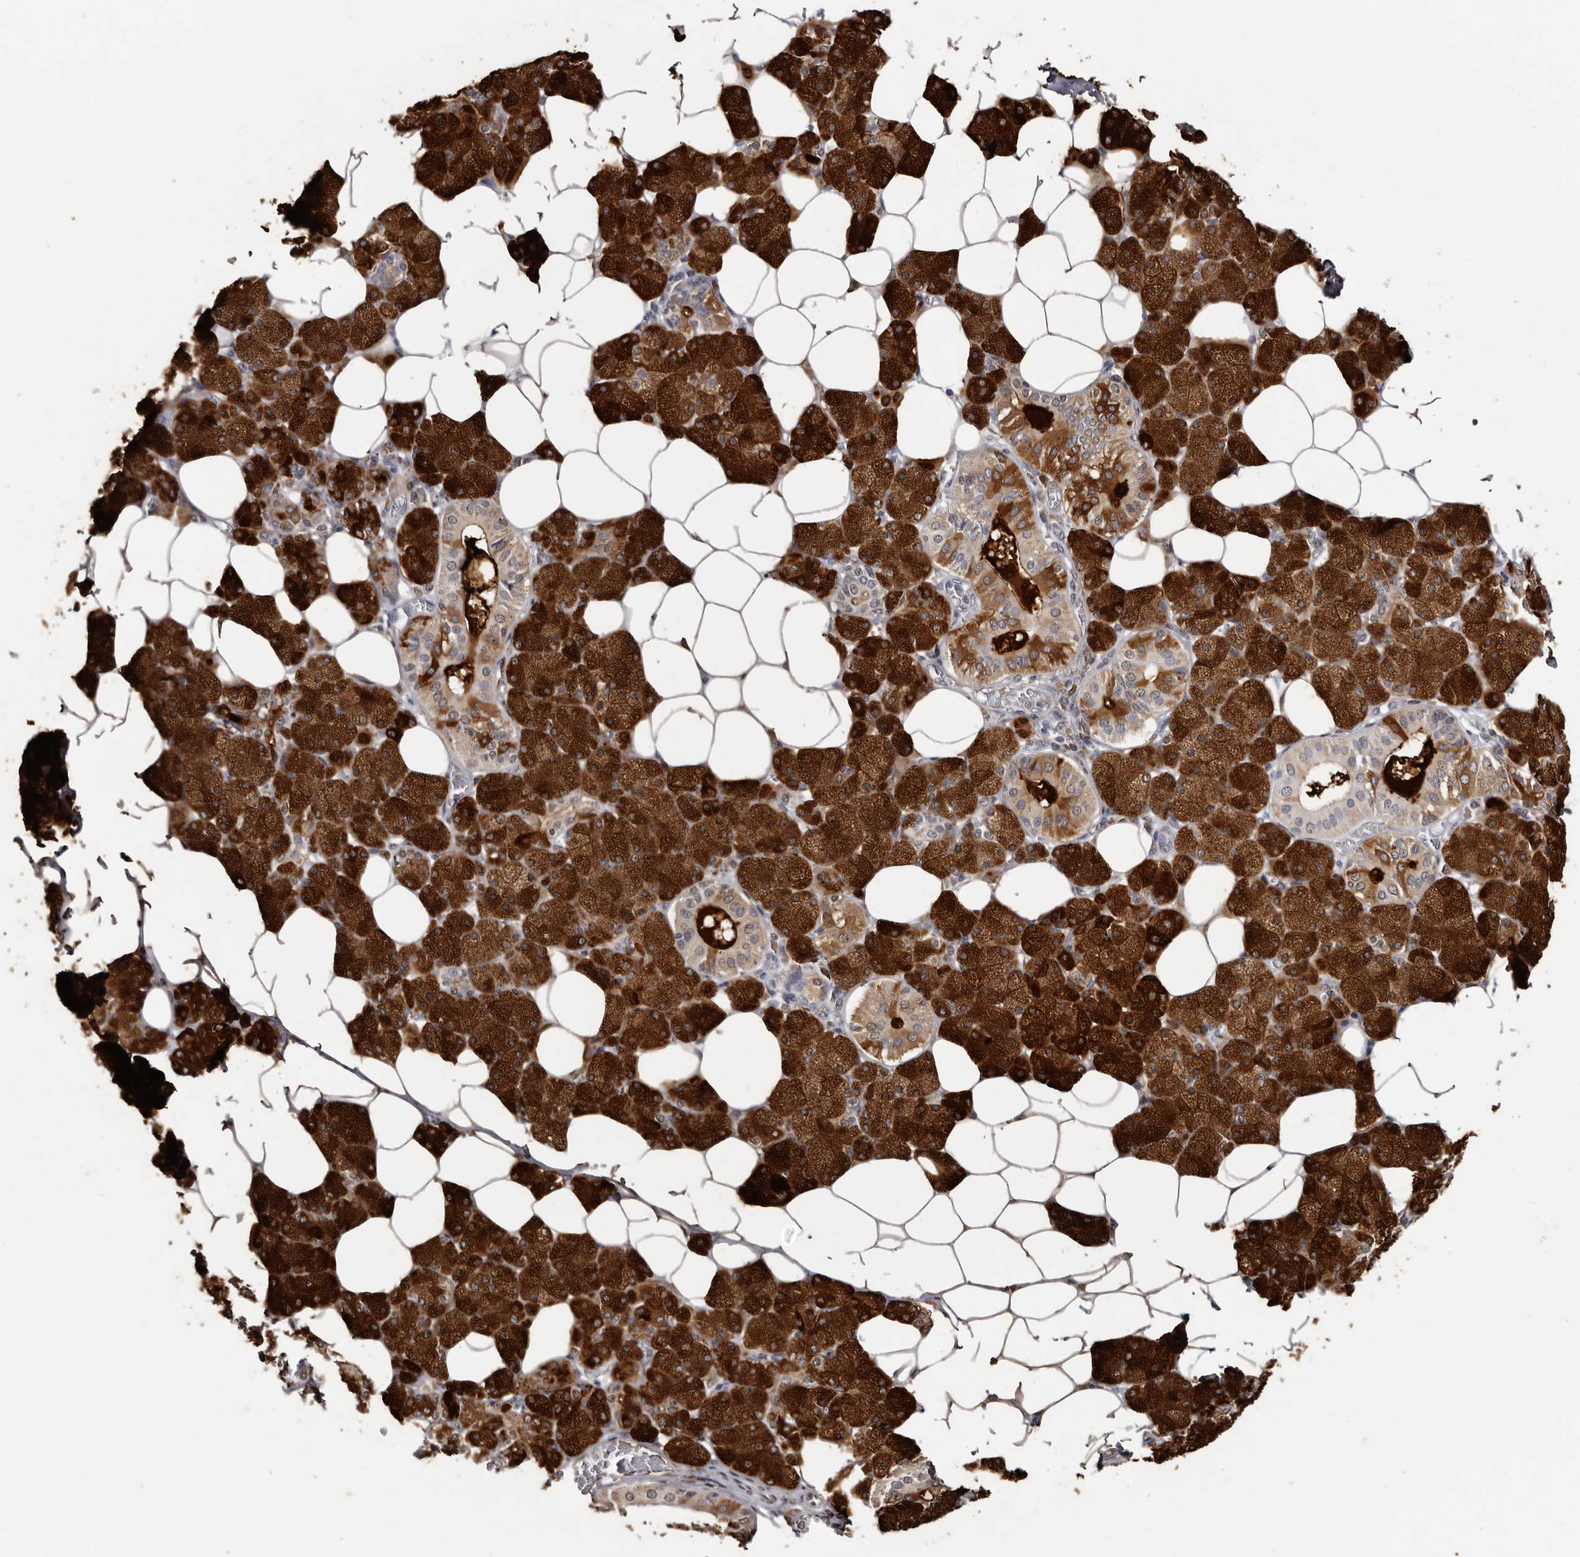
{"staining": {"intensity": "strong", "quantity": "25%-75%", "location": "cytoplasmic/membranous"}, "tissue": "salivary gland", "cell_type": "Glandular cells", "image_type": "normal", "snomed": [{"axis": "morphology", "description": "Normal tissue, NOS"}, {"axis": "topography", "description": "Salivary gland"}], "caption": "Brown immunohistochemical staining in benign salivary gland demonstrates strong cytoplasmic/membranous positivity in approximately 25%-75% of glandular cells. Using DAB (brown) and hematoxylin (blue) stains, captured at high magnification using brightfield microscopy.", "gene": "CA6", "patient": {"sex": "female", "age": 33}}